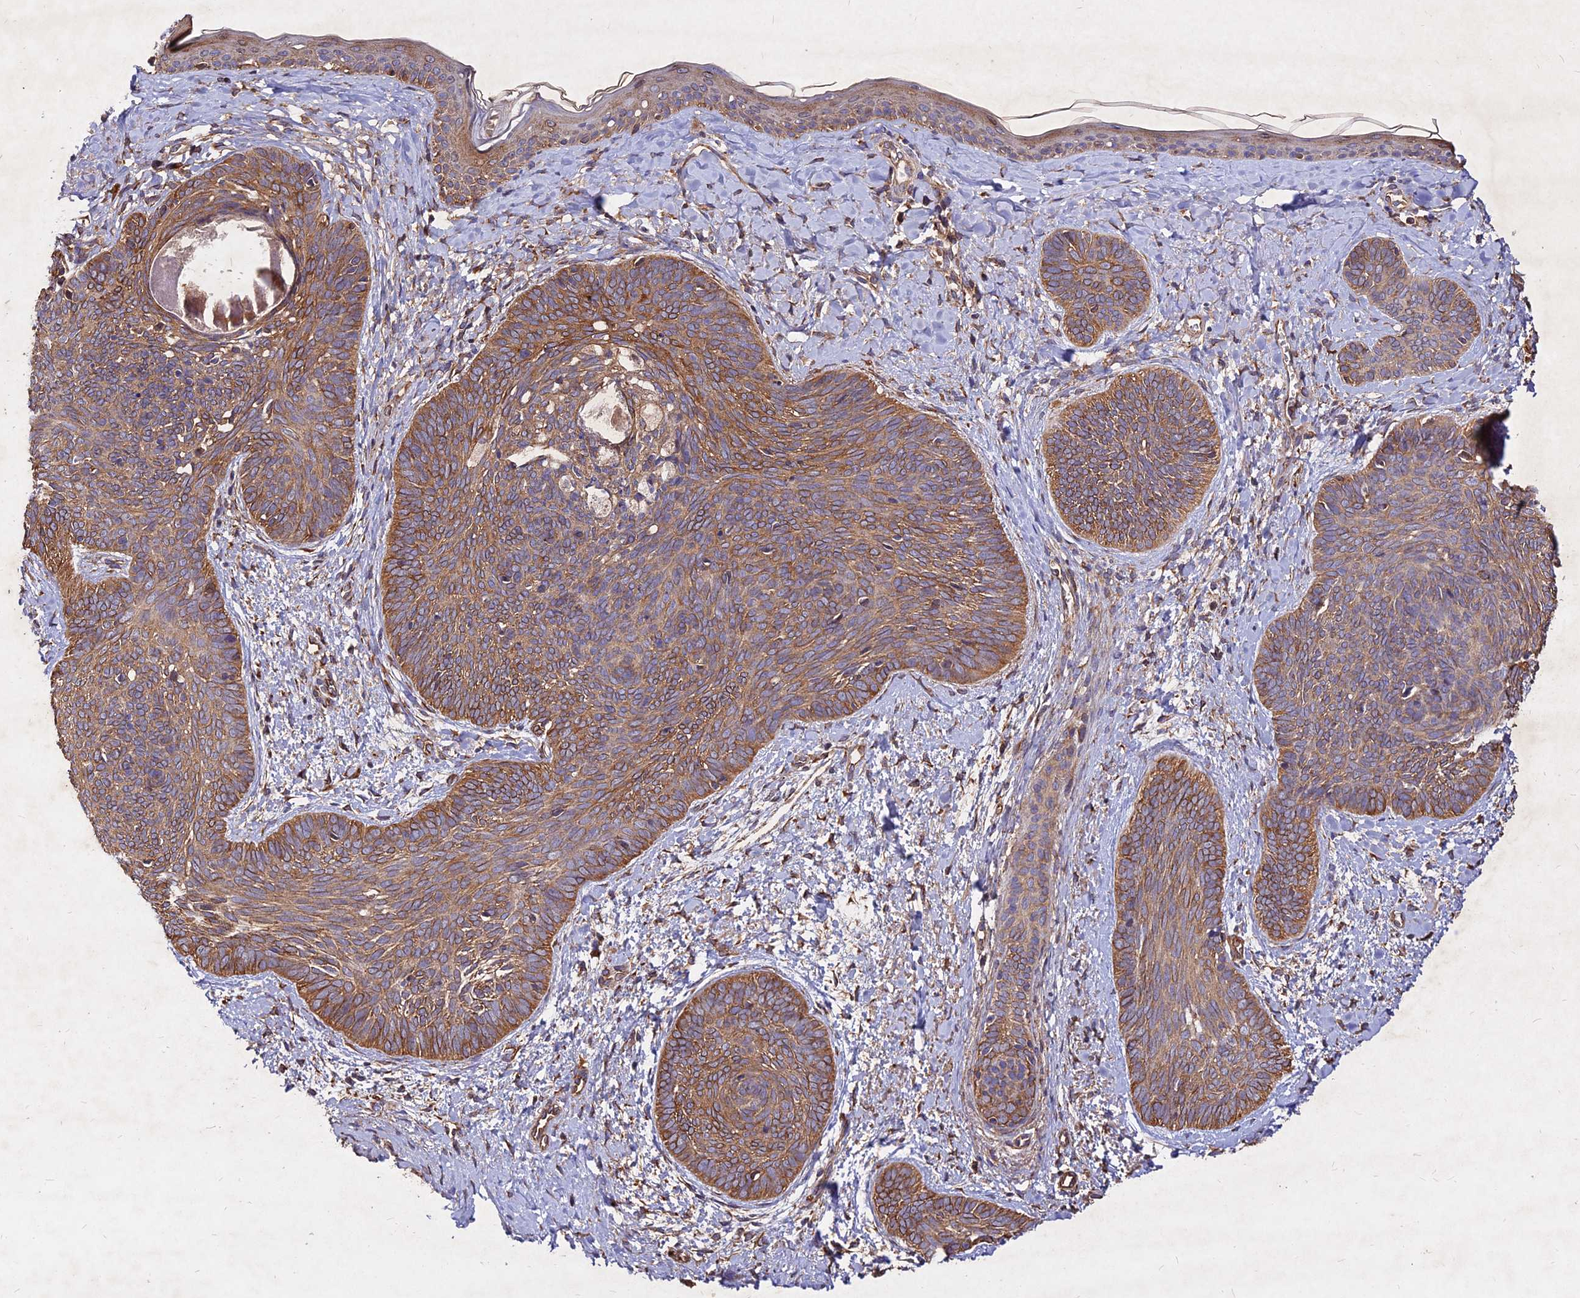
{"staining": {"intensity": "moderate", "quantity": ">75%", "location": "cytoplasmic/membranous"}, "tissue": "skin cancer", "cell_type": "Tumor cells", "image_type": "cancer", "snomed": [{"axis": "morphology", "description": "Basal cell carcinoma"}, {"axis": "topography", "description": "Skin"}], "caption": "Immunohistochemistry (IHC) histopathology image of neoplastic tissue: skin cancer (basal cell carcinoma) stained using IHC reveals medium levels of moderate protein expression localized specifically in the cytoplasmic/membranous of tumor cells, appearing as a cytoplasmic/membranous brown color.", "gene": "SKA1", "patient": {"sex": "female", "age": 81}}